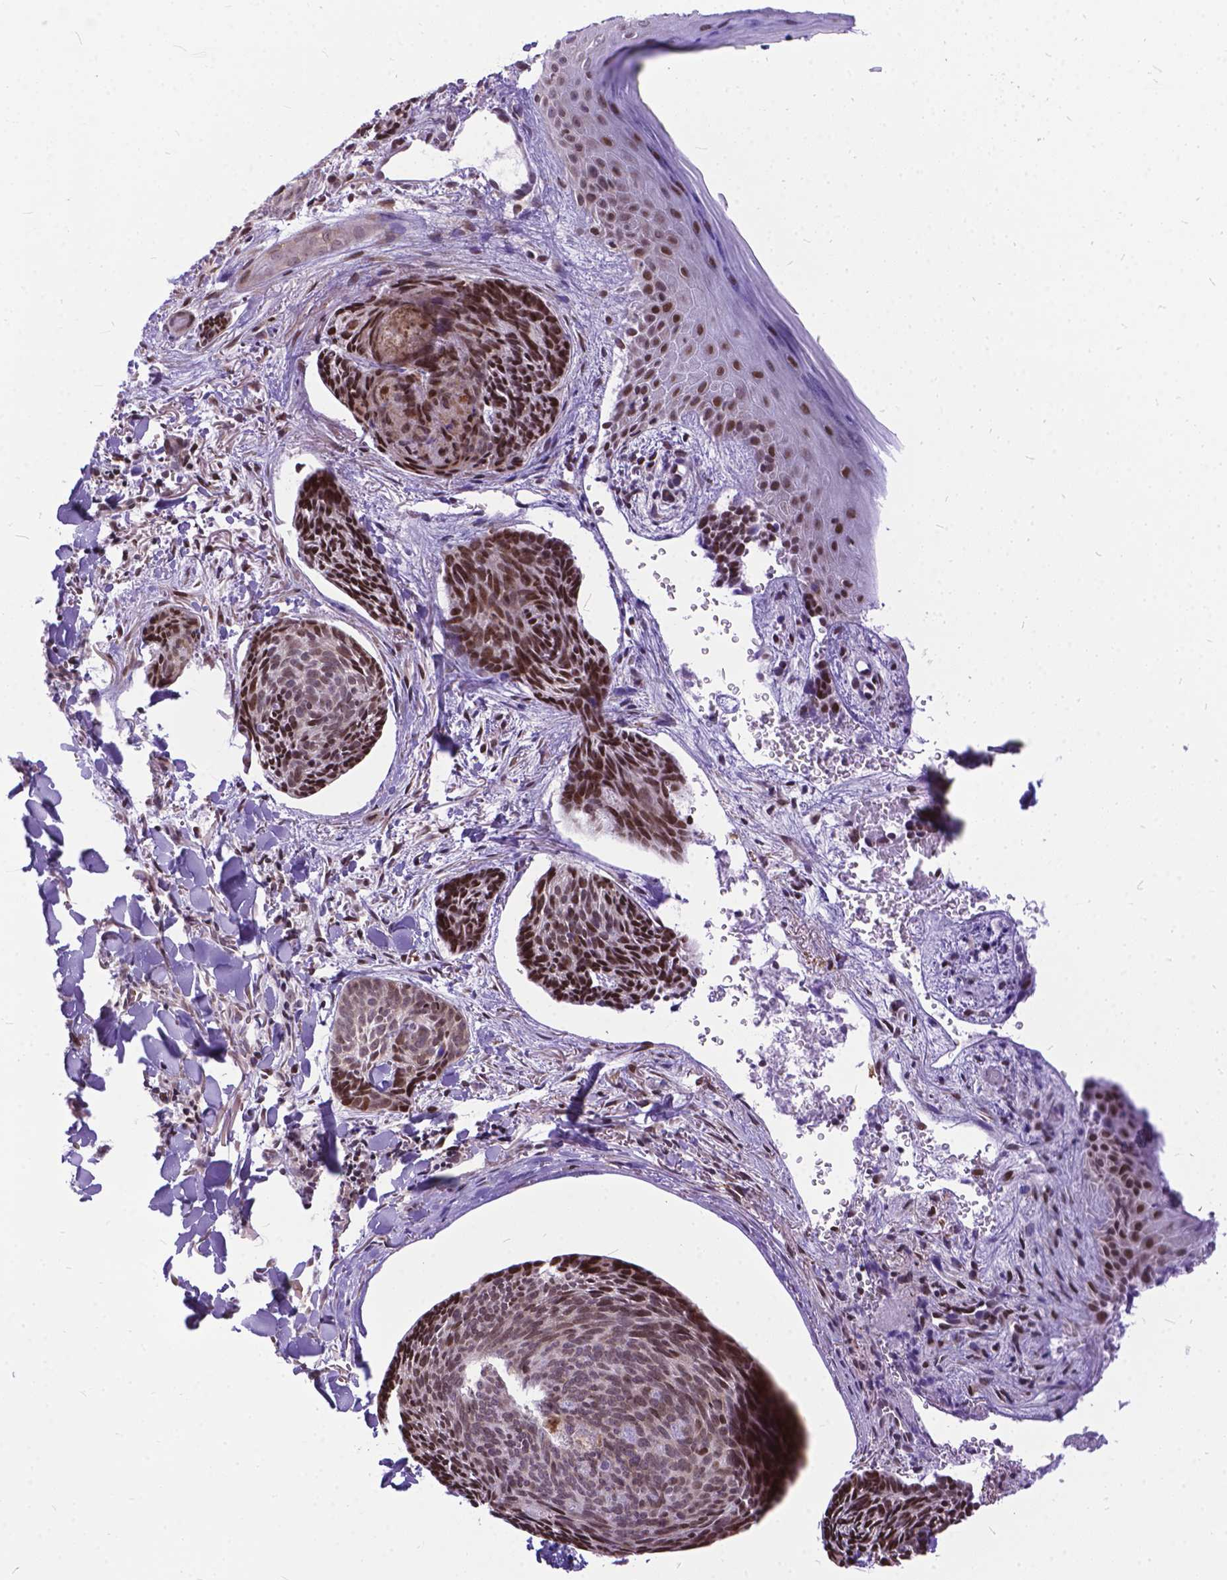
{"staining": {"intensity": "moderate", "quantity": "25%-75%", "location": "nuclear"}, "tissue": "skin cancer", "cell_type": "Tumor cells", "image_type": "cancer", "snomed": [{"axis": "morphology", "description": "Basal cell carcinoma"}, {"axis": "topography", "description": "Skin"}], "caption": "Protein analysis of skin cancer (basal cell carcinoma) tissue displays moderate nuclear staining in approximately 25%-75% of tumor cells.", "gene": "FAM124B", "patient": {"sex": "female", "age": 82}}